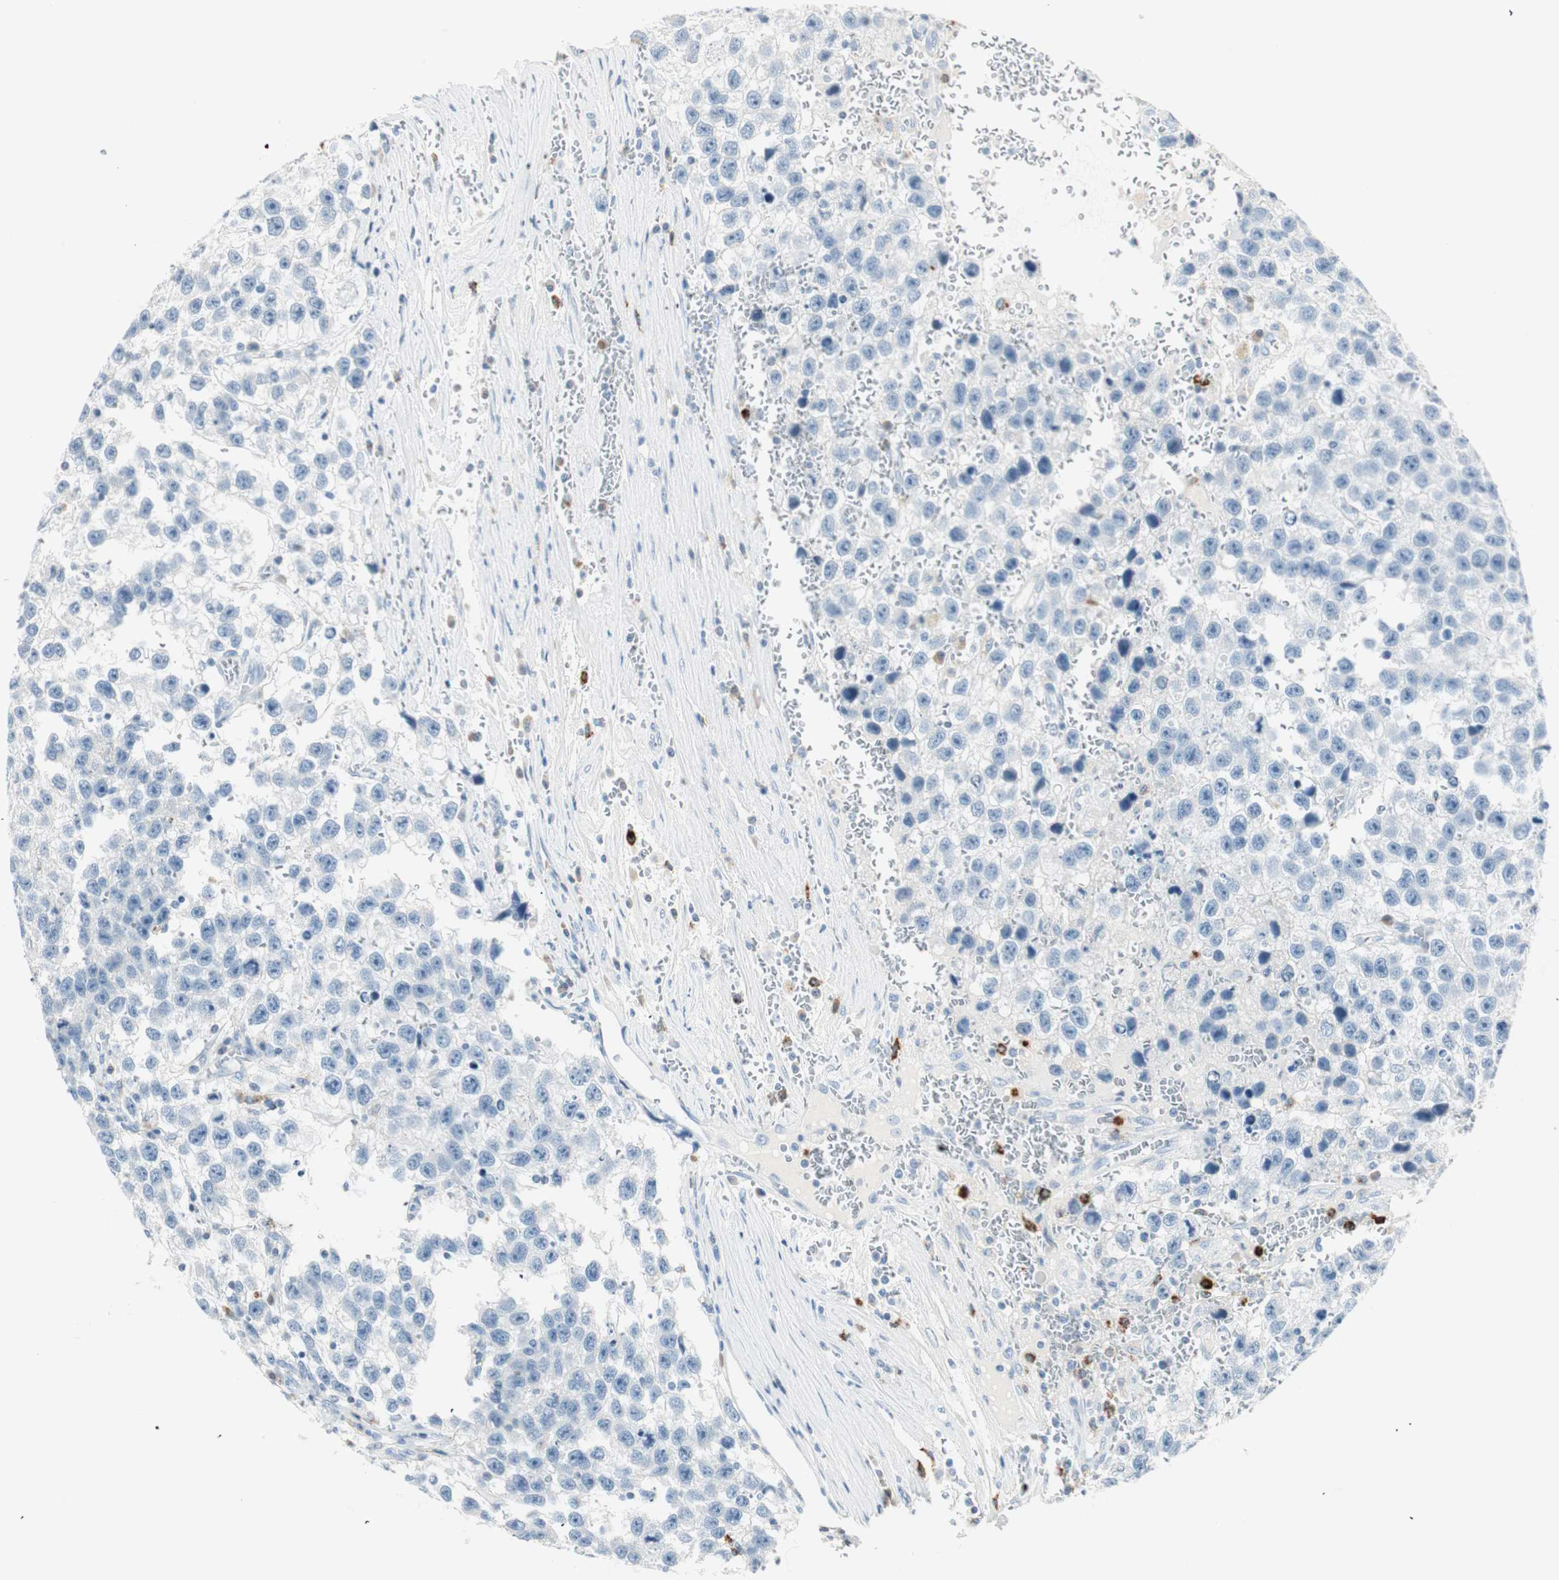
{"staining": {"intensity": "negative", "quantity": "none", "location": "none"}, "tissue": "testis cancer", "cell_type": "Tumor cells", "image_type": "cancer", "snomed": [{"axis": "morphology", "description": "Seminoma, NOS"}, {"axis": "topography", "description": "Testis"}], "caption": "A micrograph of human testis seminoma is negative for staining in tumor cells. (Stains: DAB IHC with hematoxylin counter stain, Microscopy: brightfield microscopy at high magnification).", "gene": "PRTN3", "patient": {"sex": "male", "age": 33}}